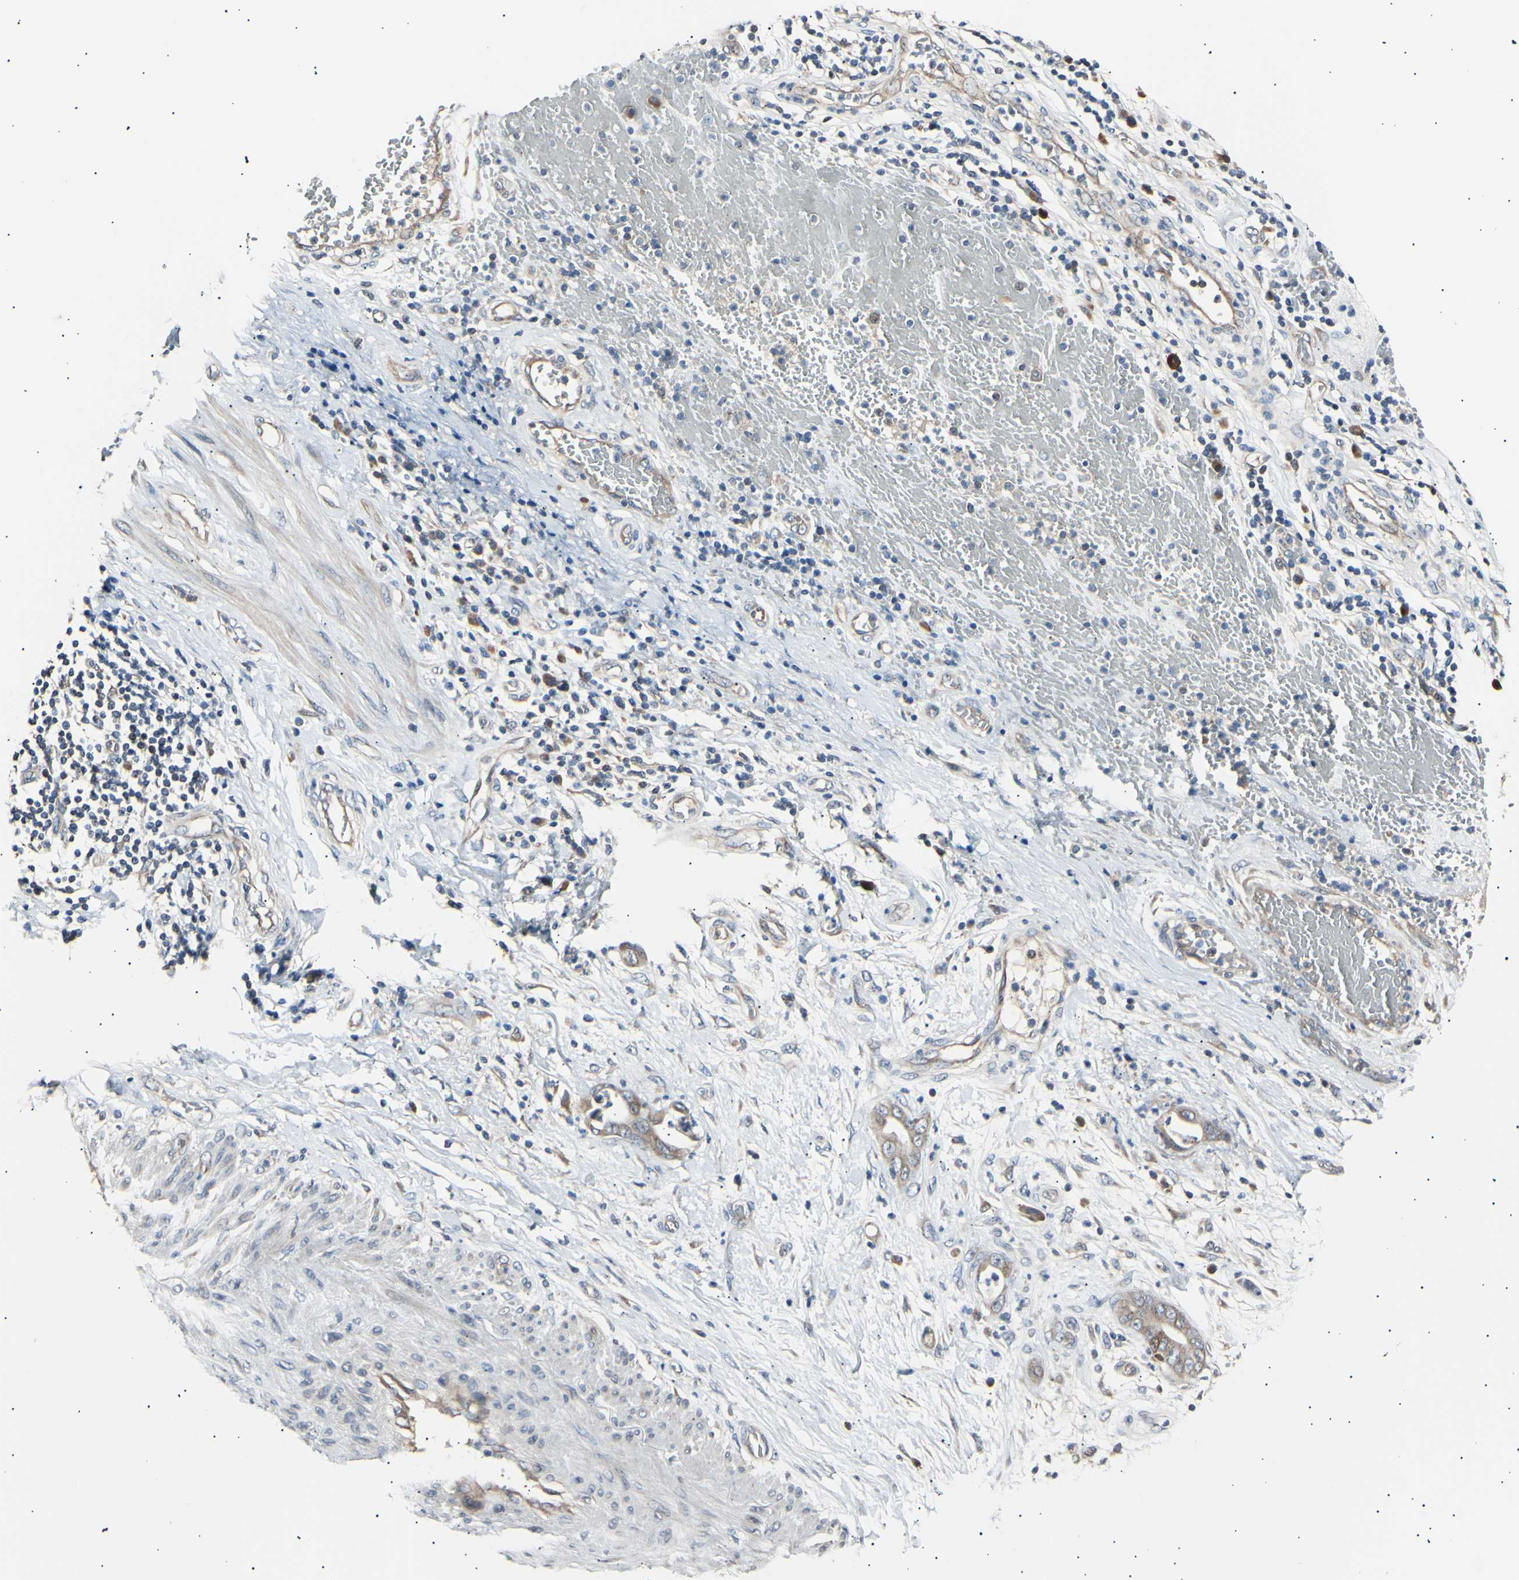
{"staining": {"intensity": "weak", "quantity": ">75%", "location": "cytoplasmic/membranous"}, "tissue": "stomach cancer", "cell_type": "Tumor cells", "image_type": "cancer", "snomed": [{"axis": "morphology", "description": "Adenocarcinoma, NOS"}, {"axis": "topography", "description": "Stomach"}], "caption": "Protein staining demonstrates weak cytoplasmic/membranous staining in approximately >75% of tumor cells in stomach cancer (adenocarcinoma).", "gene": "ITGA6", "patient": {"sex": "female", "age": 73}}